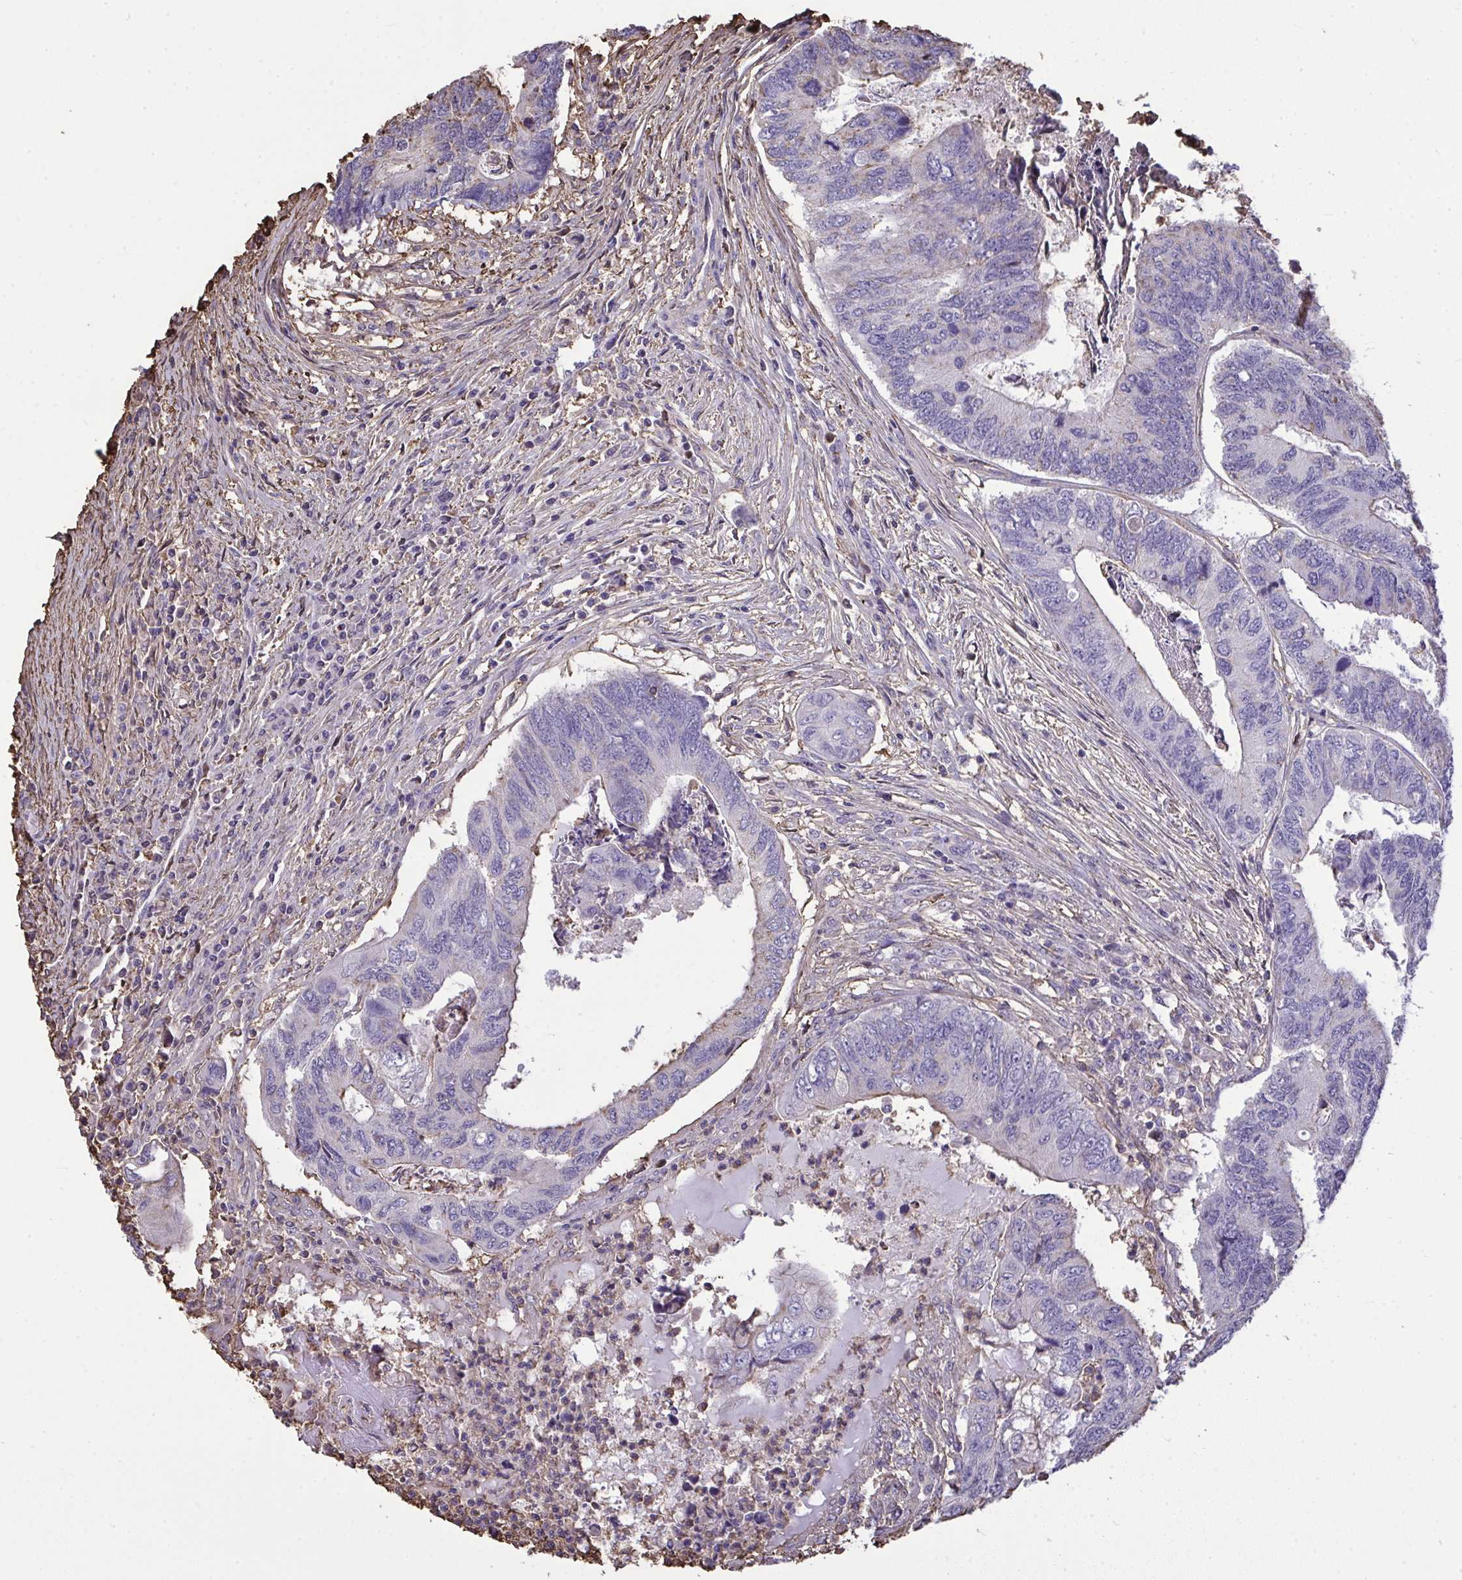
{"staining": {"intensity": "moderate", "quantity": "<25%", "location": "cytoplasmic/membranous"}, "tissue": "colorectal cancer", "cell_type": "Tumor cells", "image_type": "cancer", "snomed": [{"axis": "morphology", "description": "Adenocarcinoma, NOS"}, {"axis": "topography", "description": "Colon"}], "caption": "DAB (3,3'-diaminobenzidine) immunohistochemical staining of human adenocarcinoma (colorectal) demonstrates moderate cytoplasmic/membranous protein expression in about <25% of tumor cells.", "gene": "ANXA5", "patient": {"sex": "female", "age": 67}}